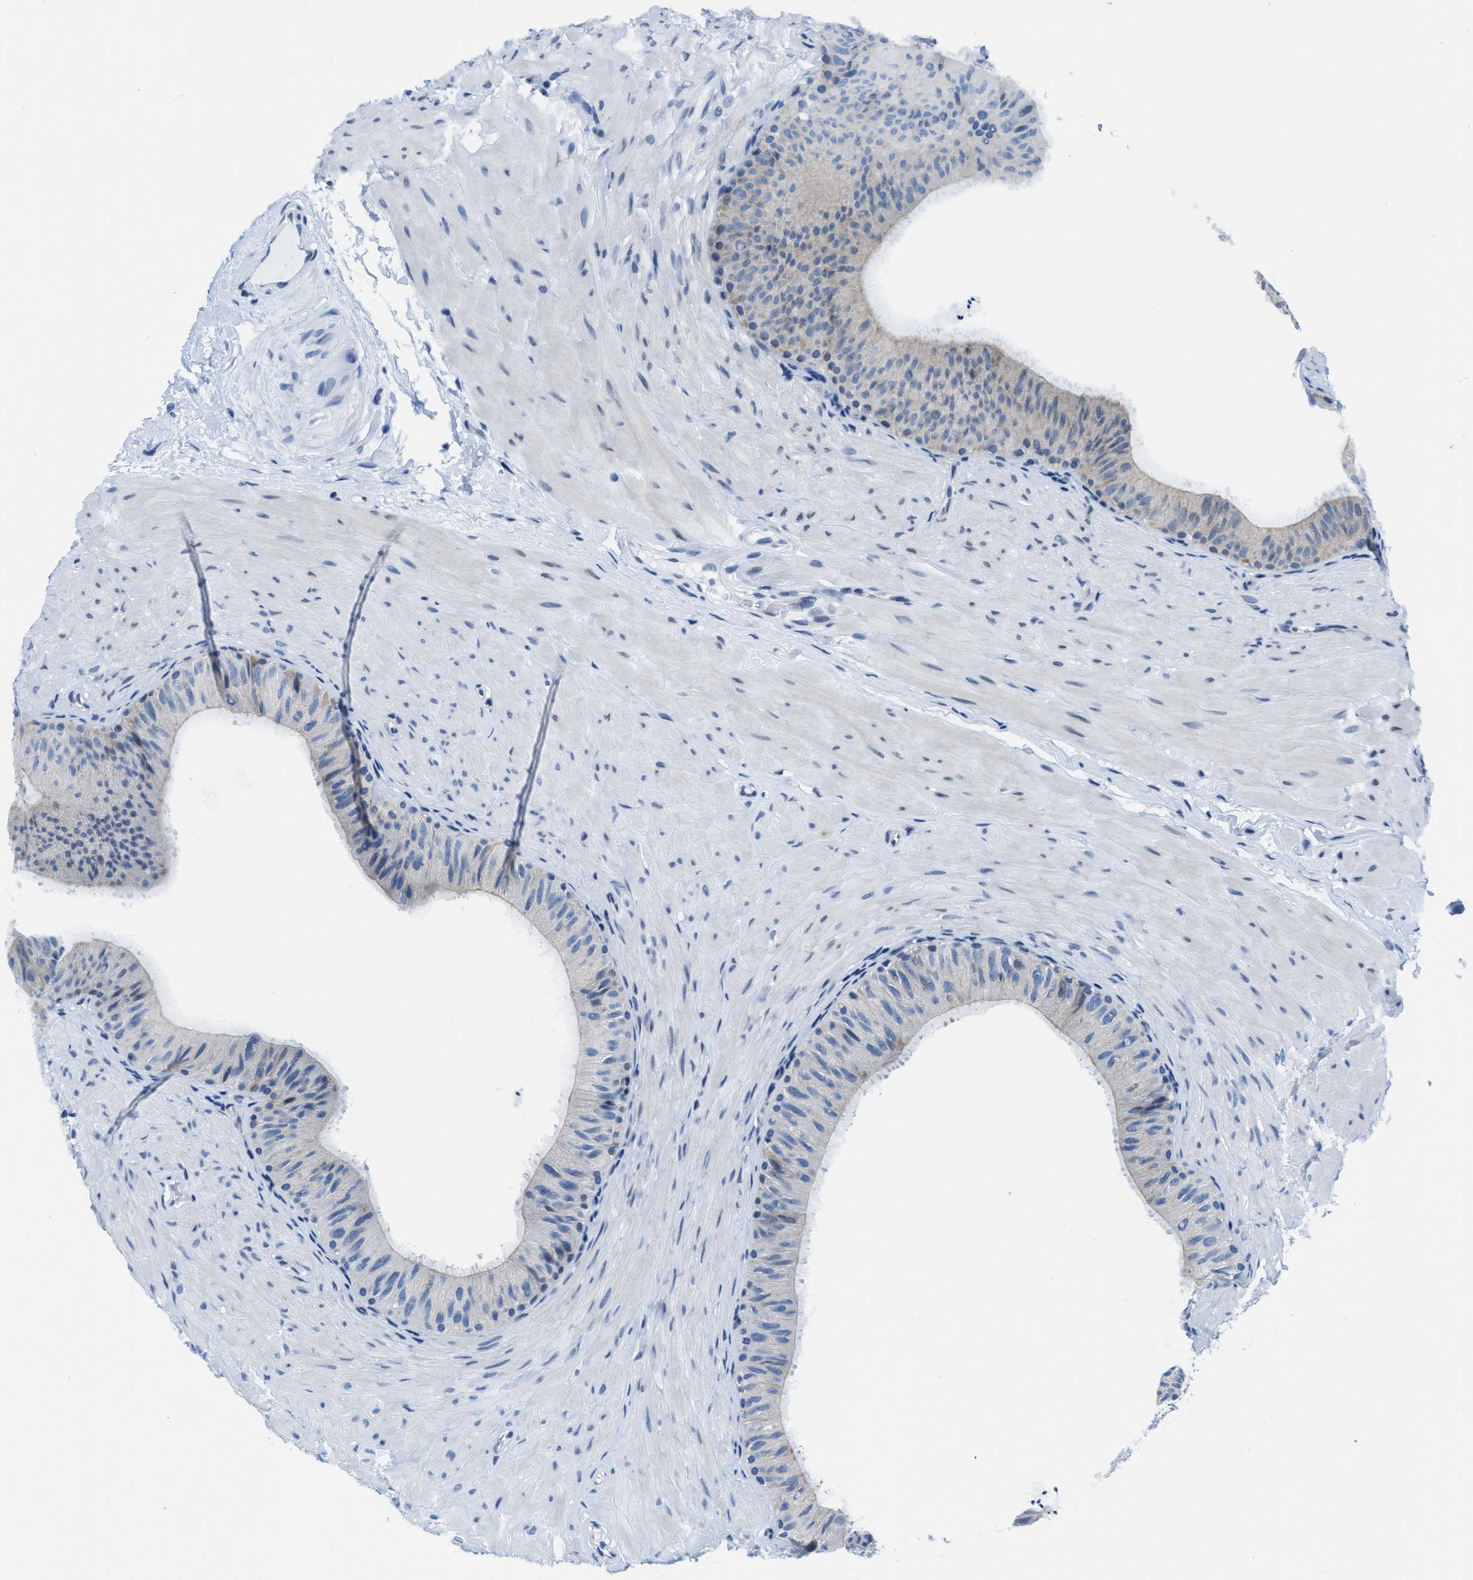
{"staining": {"intensity": "negative", "quantity": "none", "location": "none"}, "tissue": "epididymis", "cell_type": "Glandular cells", "image_type": "normal", "snomed": [{"axis": "morphology", "description": "Normal tissue, NOS"}, {"axis": "topography", "description": "Epididymis"}], "caption": "This is an immunohistochemistry histopathology image of normal human epididymis. There is no positivity in glandular cells.", "gene": "ASZ1", "patient": {"sex": "male", "age": 34}}